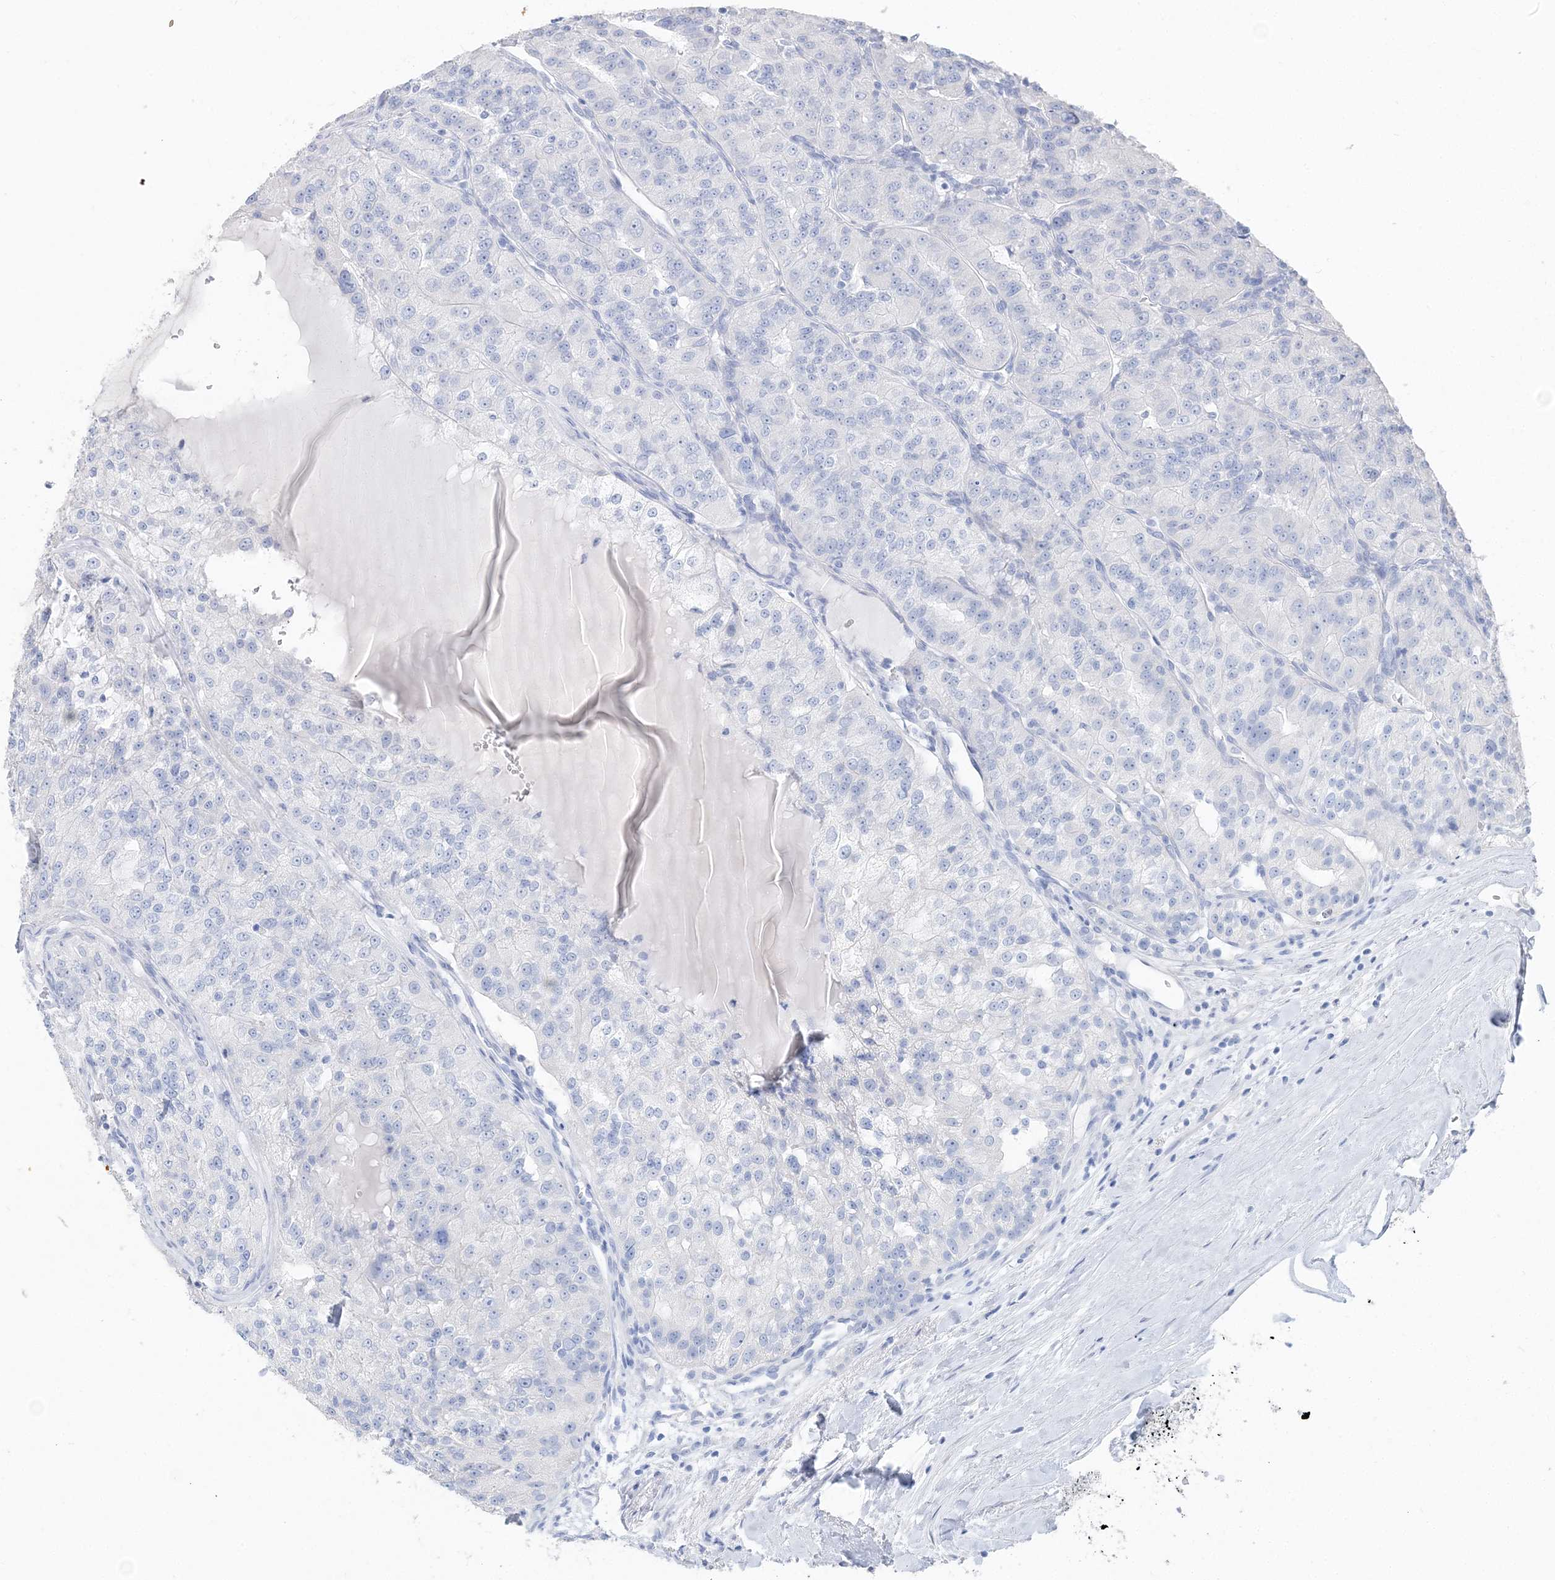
{"staining": {"intensity": "negative", "quantity": "none", "location": "none"}, "tissue": "renal cancer", "cell_type": "Tumor cells", "image_type": "cancer", "snomed": [{"axis": "morphology", "description": "Adenocarcinoma, NOS"}, {"axis": "topography", "description": "Kidney"}], "caption": "High power microscopy photomicrograph of an IHC micrograph of renal cancer, revealing no significant staining in tumor cells.", "gene": "TSPYL6", "patient": {"sex": "female", "age": 63}}